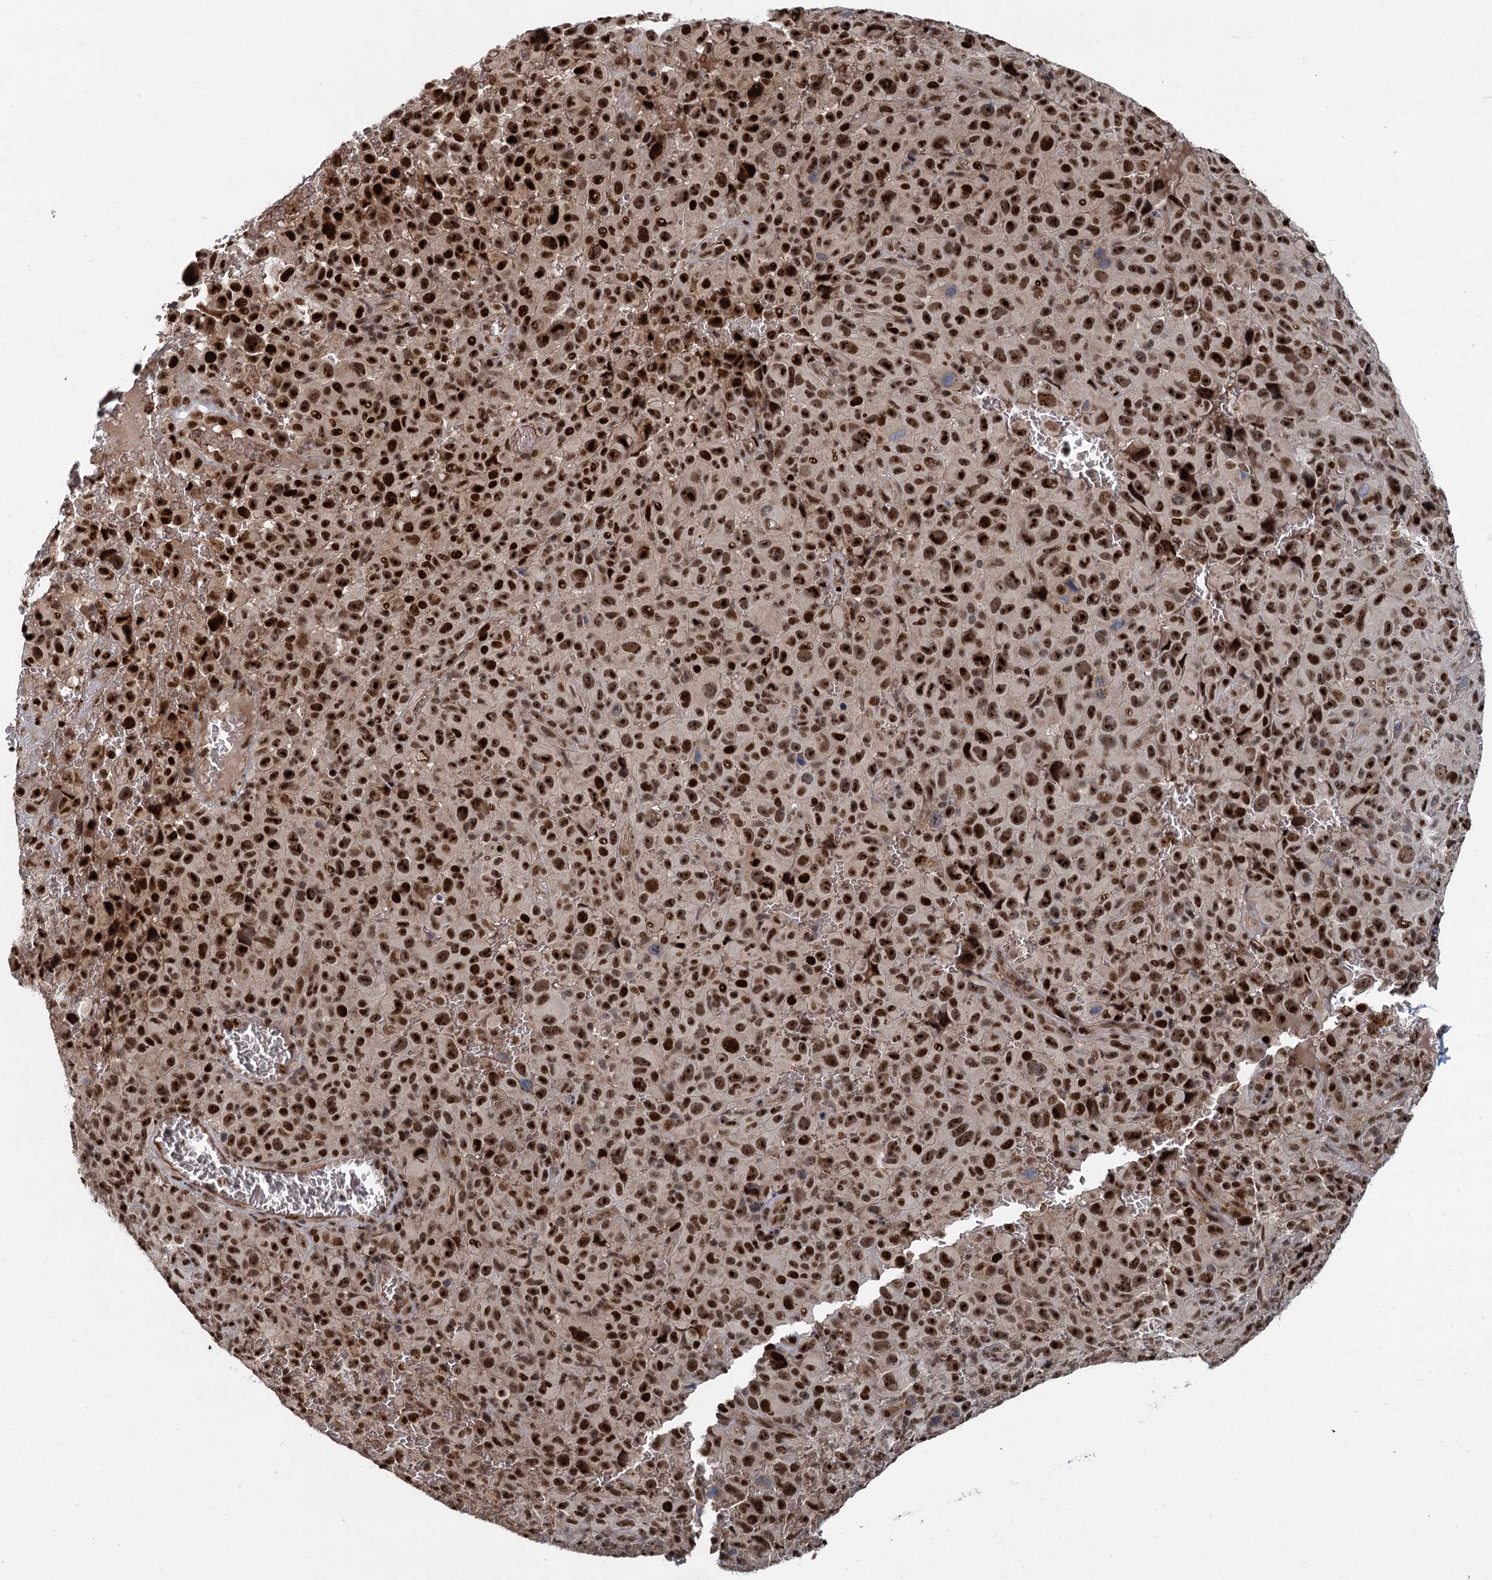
{"staining": {"intensity": "strong", "quantity": ">75%", "location": "nuclear"}, "tissue": "melanoma", "cell_type": "Tumor cells", "image_type": "cancer", "snomed": [{"axis": "morphology", "description": "Malignant melanoma, NOS"}, {"axis": "topography", "description": "Skin"}], "caption": "IHC image of melanoma stained for a protein (brown), which exhibits high levels of strong nuclear staining in about >75% of tumor cells.", "gene": "ANKRD49", "patient": {"sex": "female", "age": 82}}